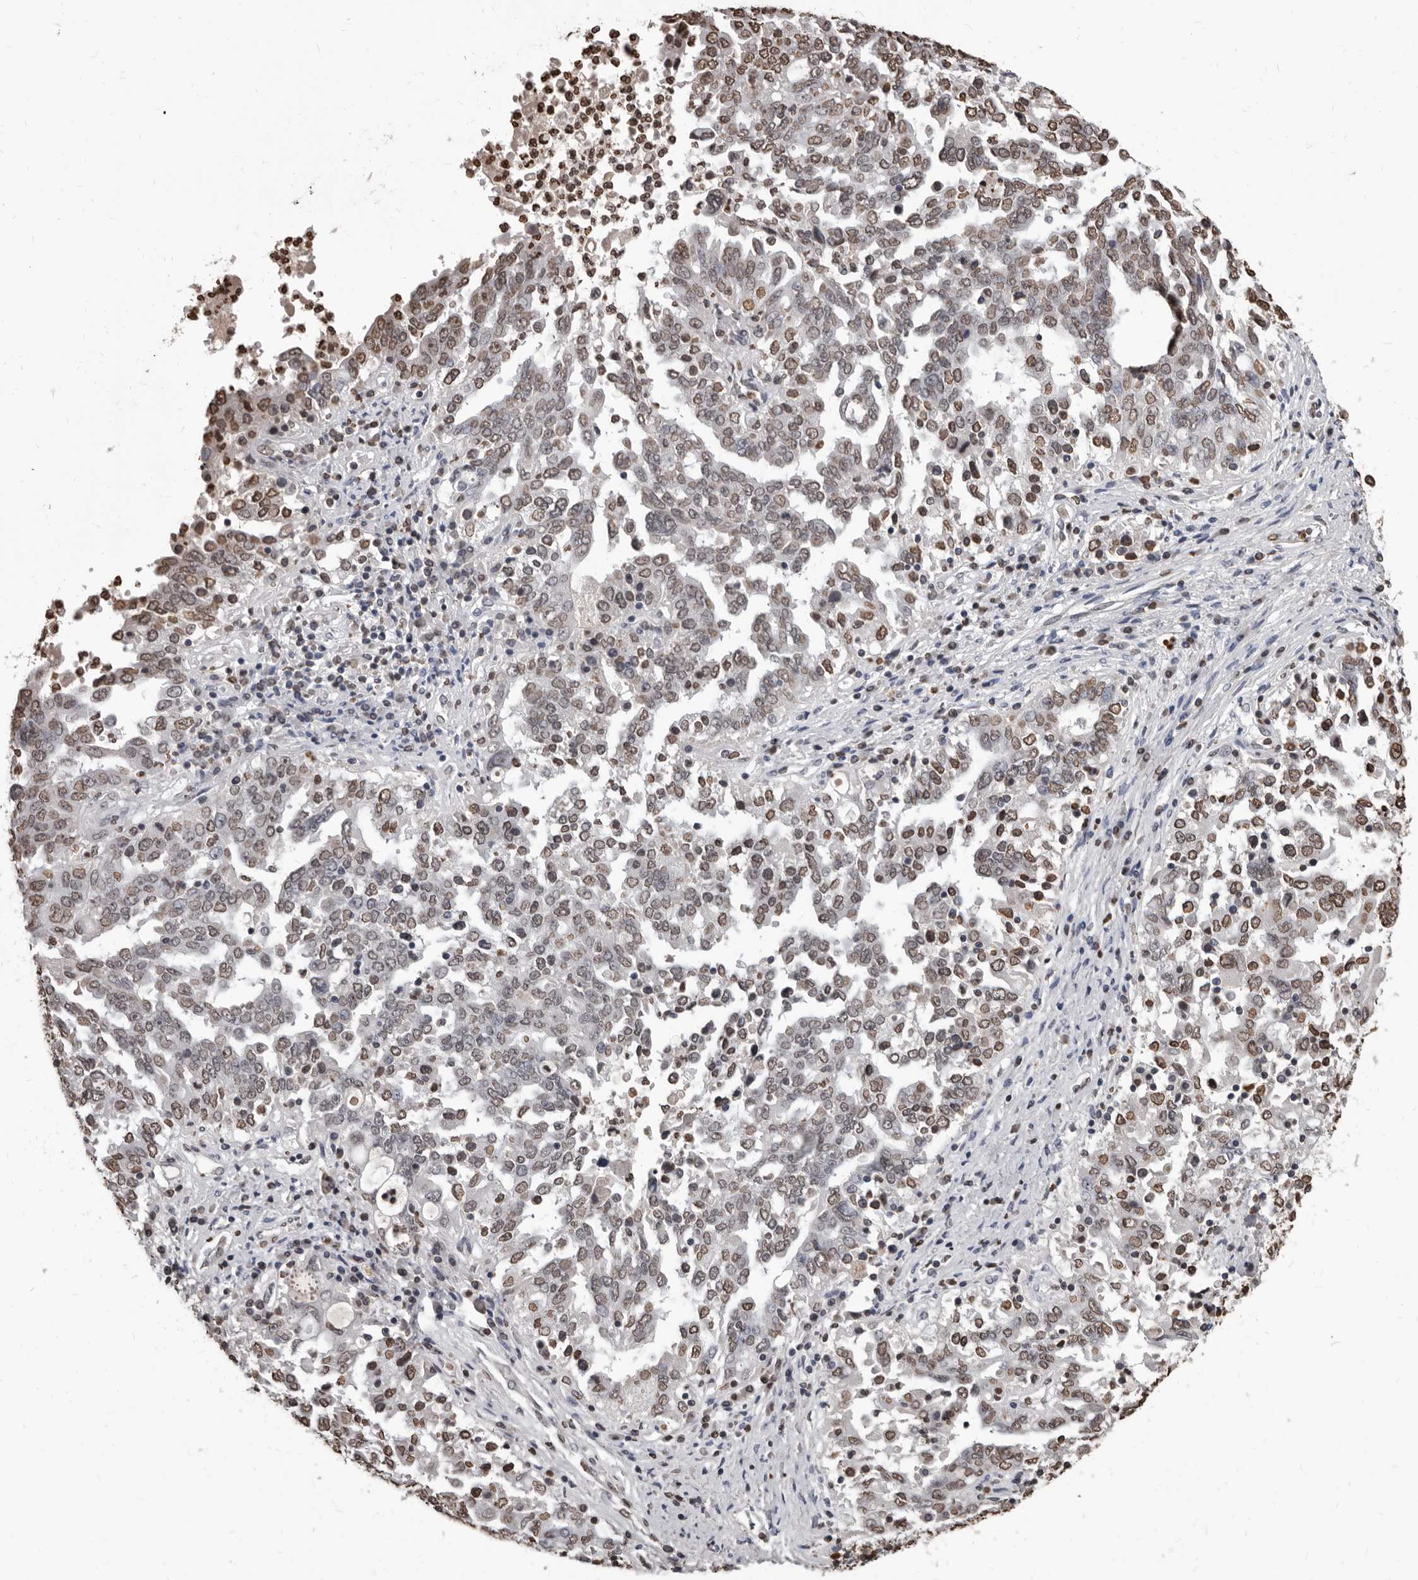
{"staining": {"intensity": "moderate", "quantity": ">75%", "location": "nuclear"}, "tissue": "ovarian cancer", "cell_type": "Tumor cells", "image_type": "cancer", "snomed": [{"axis": "morphology", "description": "Carcinoma, endometroid"}, {"axis": "topography", "description": "Ovary"}], "caption": "High-power microscopy captured an immunohistochemistry histopathology image of ovarian cancer, revealing moderate nuclear staining in approximately >75% of tumor cells.", "gene": "AHR", "patient": {"sex": "female", "age": 62}}